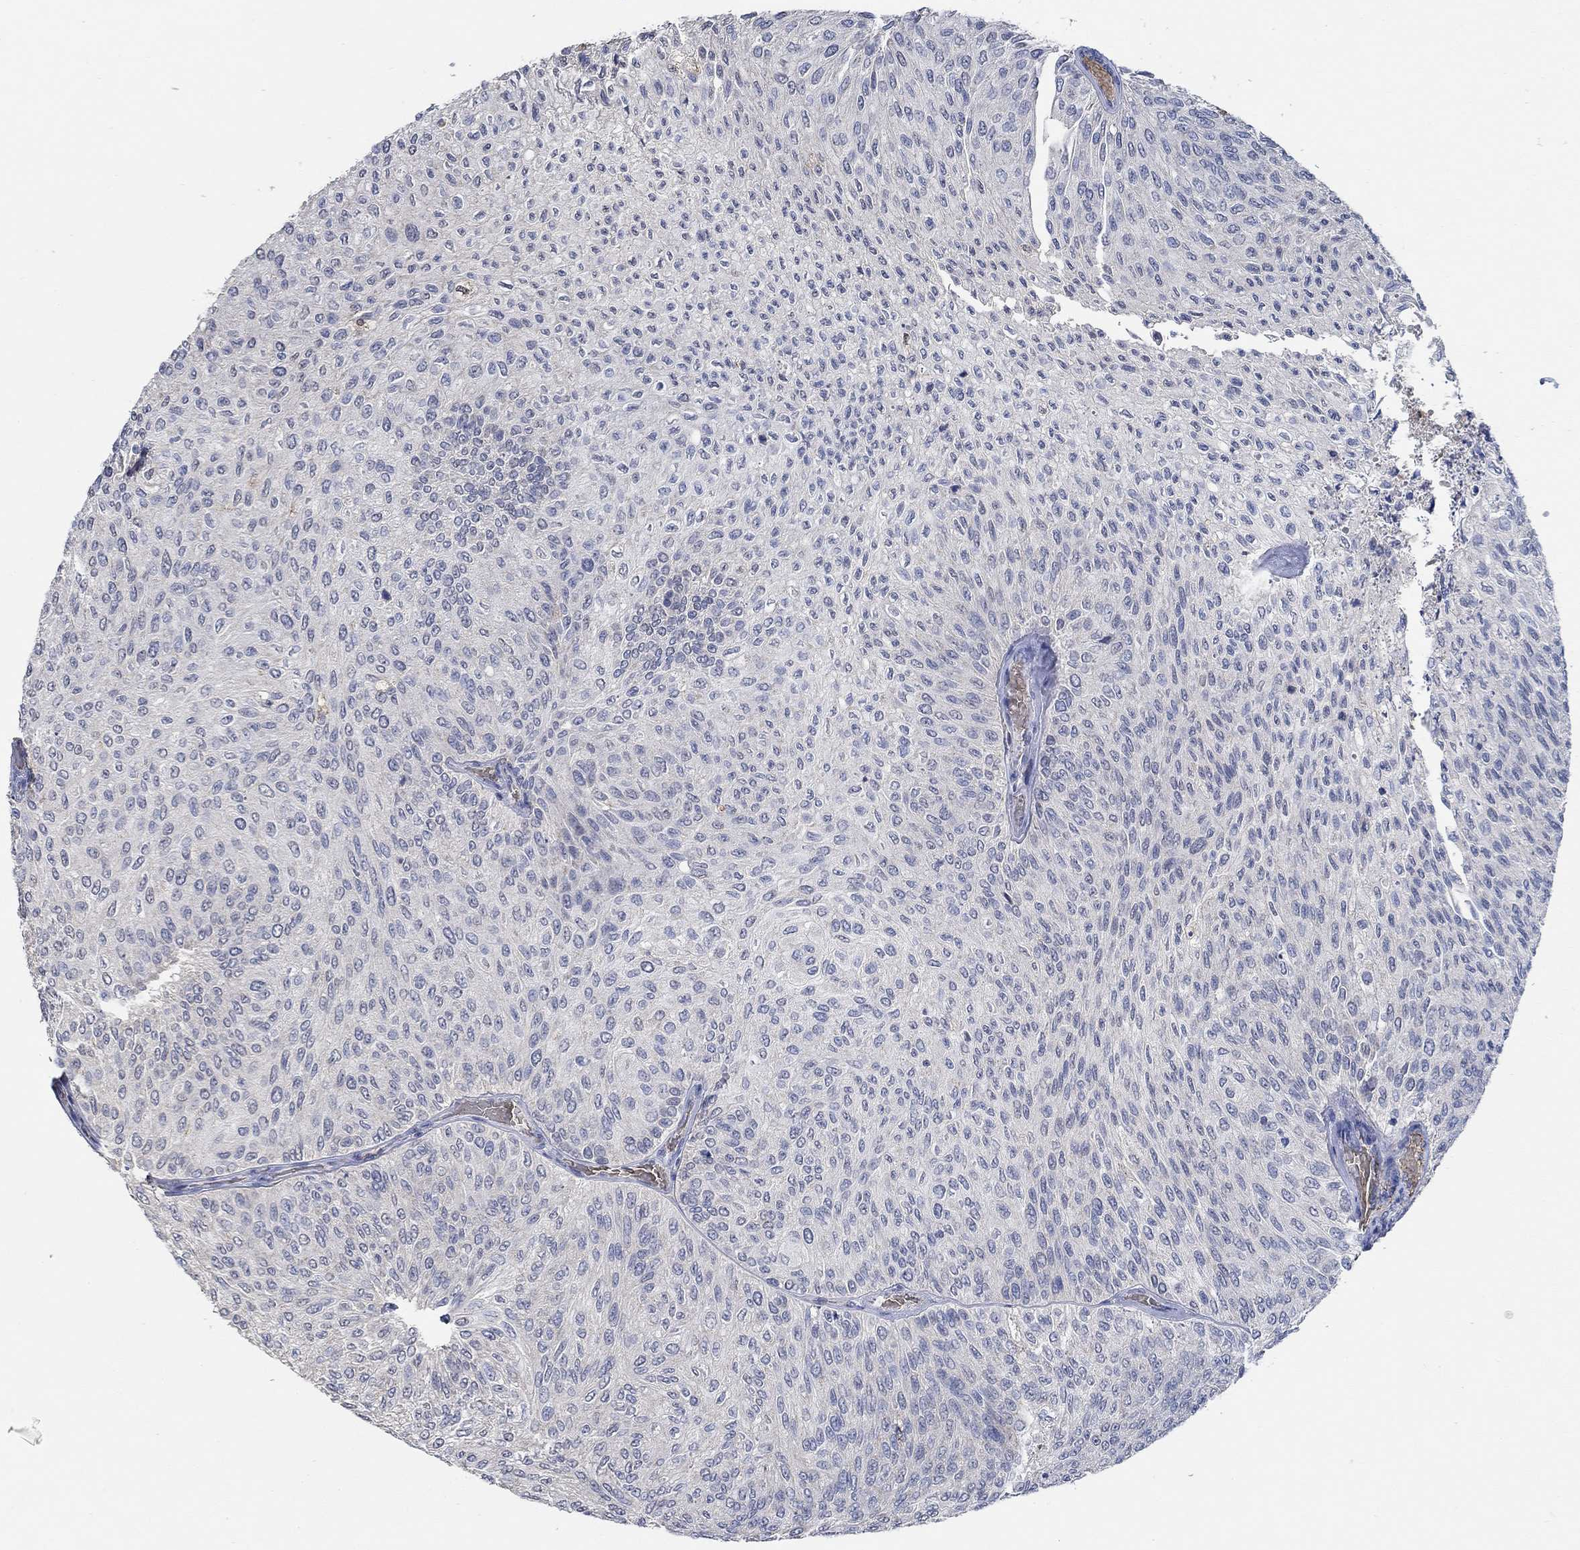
{"staining": {"intensity": "negative", "quantity": "none", "location": "none"}, "tissue": "urothelial cancer", "cell_type": "Tumor cells", "image_type": "cancer", "snomed": [{"axis": "morphology", "description": "Urothelial carcinoma, Low grade"}, {"axis": "topography", "description": "Urinary bladder"}], "caption": "Immunohistochemical staining of urothelial carcinoma (low-grade) demonstrates no significant positivity in tumor cells.", "gene": "MPP1", "patient": {"sex": "male", "age": 78}}